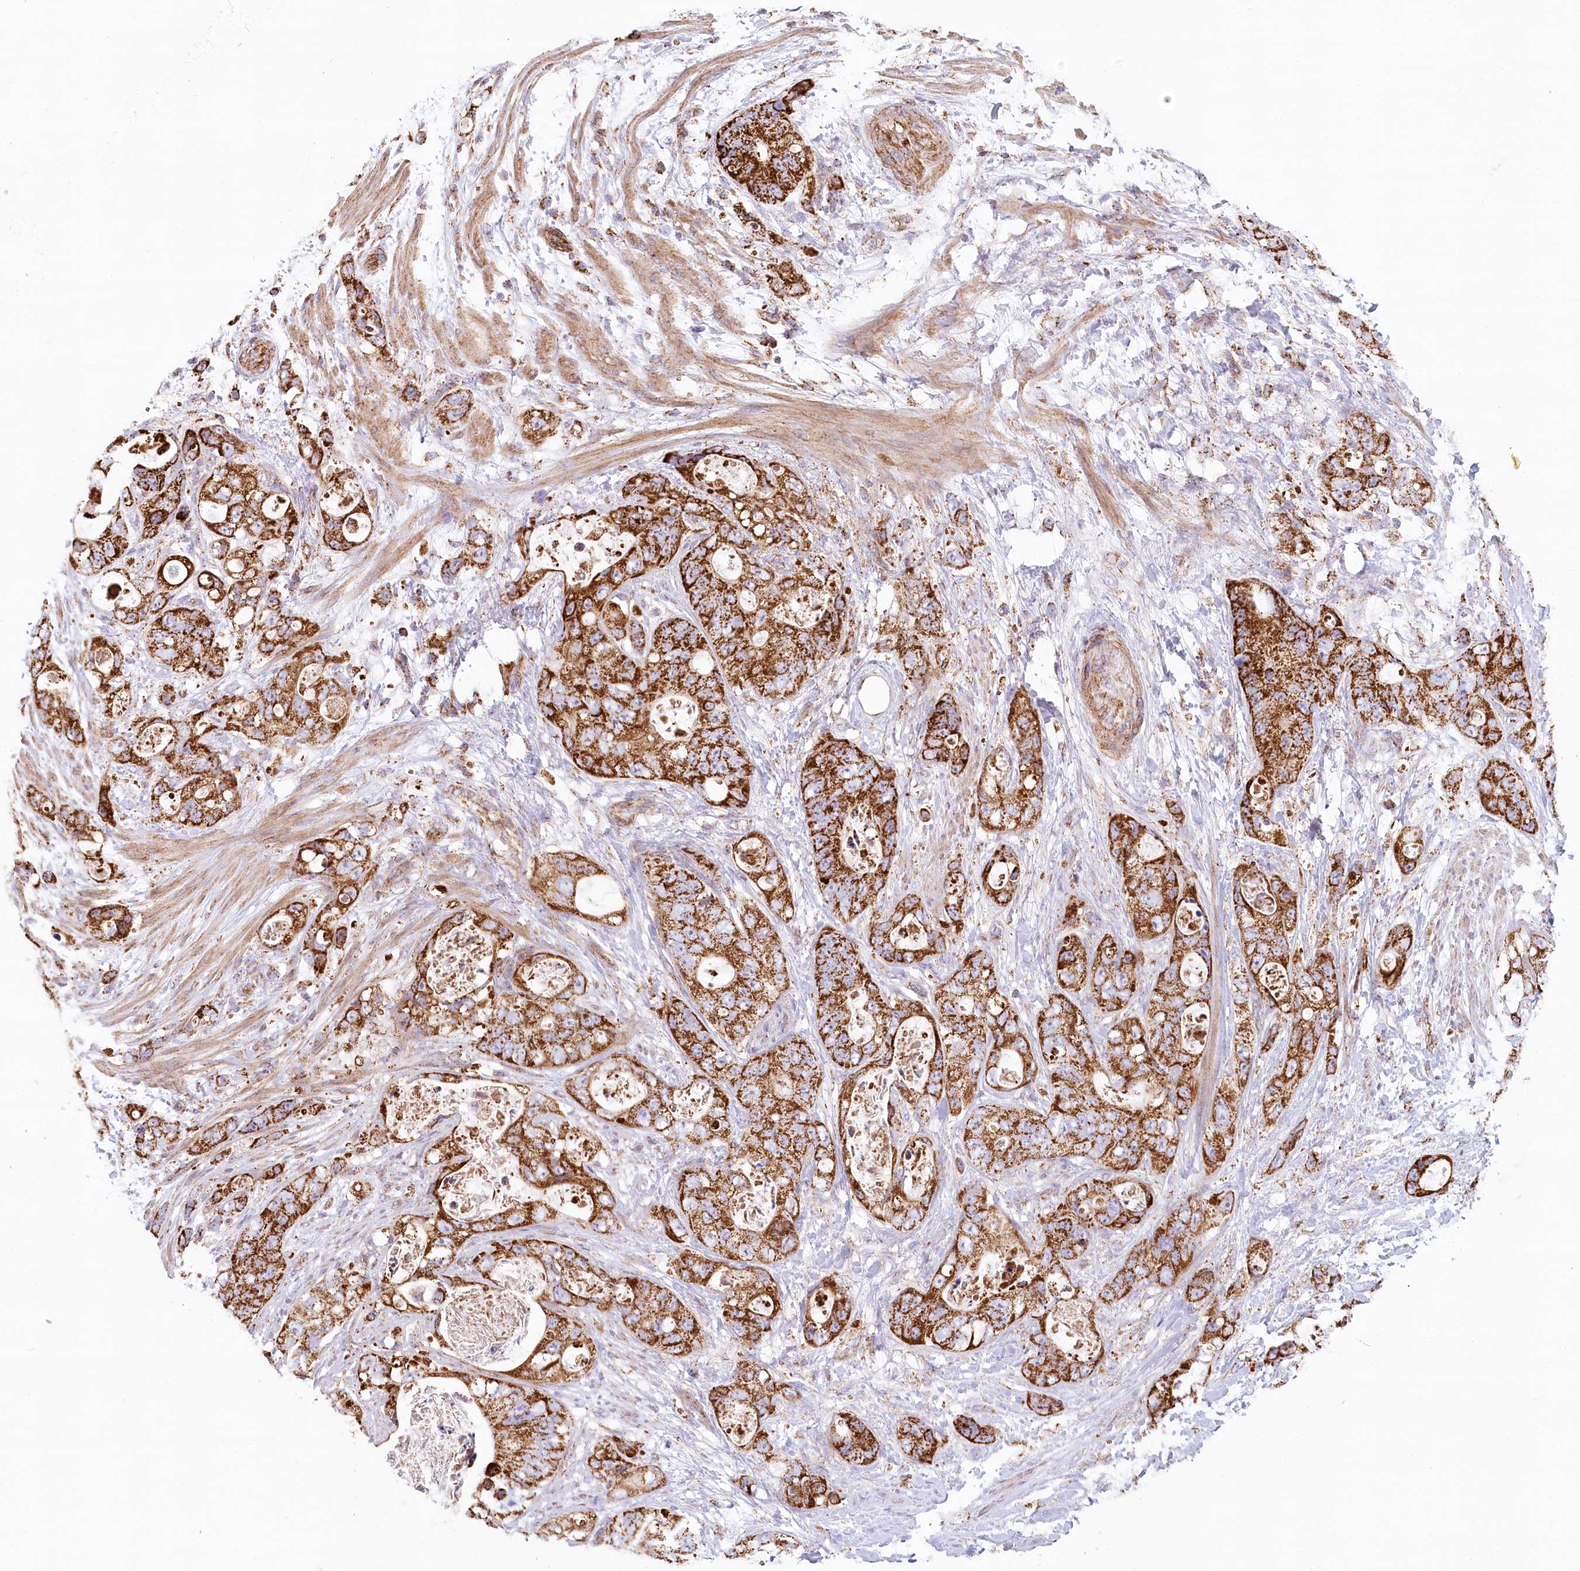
{"staining": {"intensity": "strong", "quantity": ">75%", "location": "cytoplasmic/membranous"}, "tissue": "stomach cancer", "cell_type": "Tumor cells", "image_type": "cancer", "snomed": [{"axis": "morphology", "description": "Adenocarcinoma, NOS"}, {"axis": "topography", "description": "Stomach"}], "caption": "The histopathology image displays immunohistochemical staining of stomach cancer. There is strong cytoplasmic/membranous positivity is seen in approximately >75% of tumor cells.", "gene": "UMPS", "patient": {"sex": "female", "age": 89}}